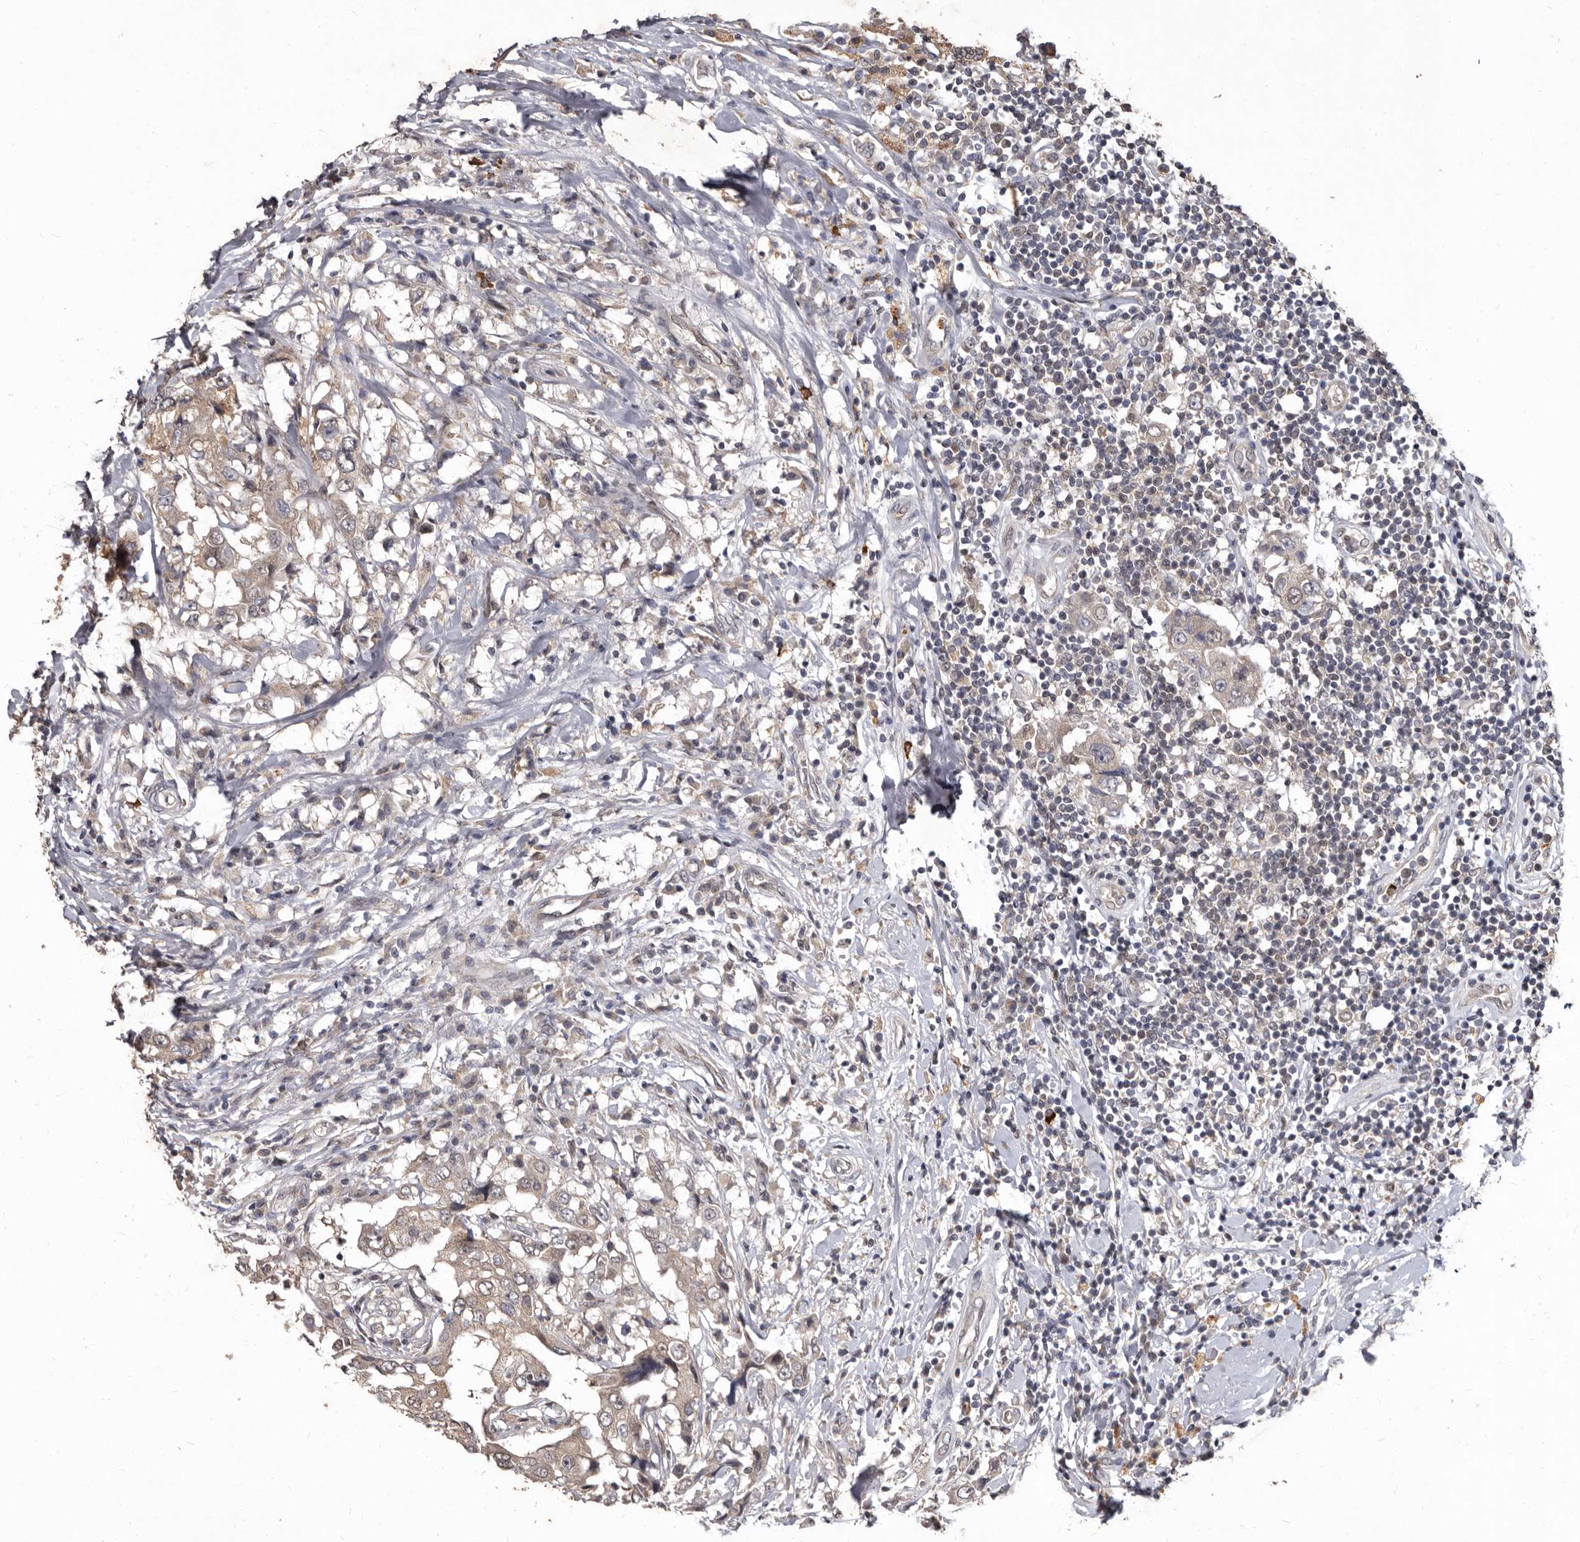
{"staining": {"intensity": "weak", "quantity": ">75%", "location": "cytoplasmic/membranous"}, "tissue": "breast cancer", "cell_type": "Tumor cells", "image_type": "cancer", "snomed": [{"axis": "morphology", "description": "Duct carcinoma"}, {"axis": "topography", "description": "Breast"}], "caption": "Immunohistochemistry (IHC) (DAB) staining of human intraductal carcinoma (breast) exhibits weak cytoplasmic/membranous protein positivity in about >75% of tumor cells.", "gene": "ACLY", "patient": {"sex": "female", "age": 27}}